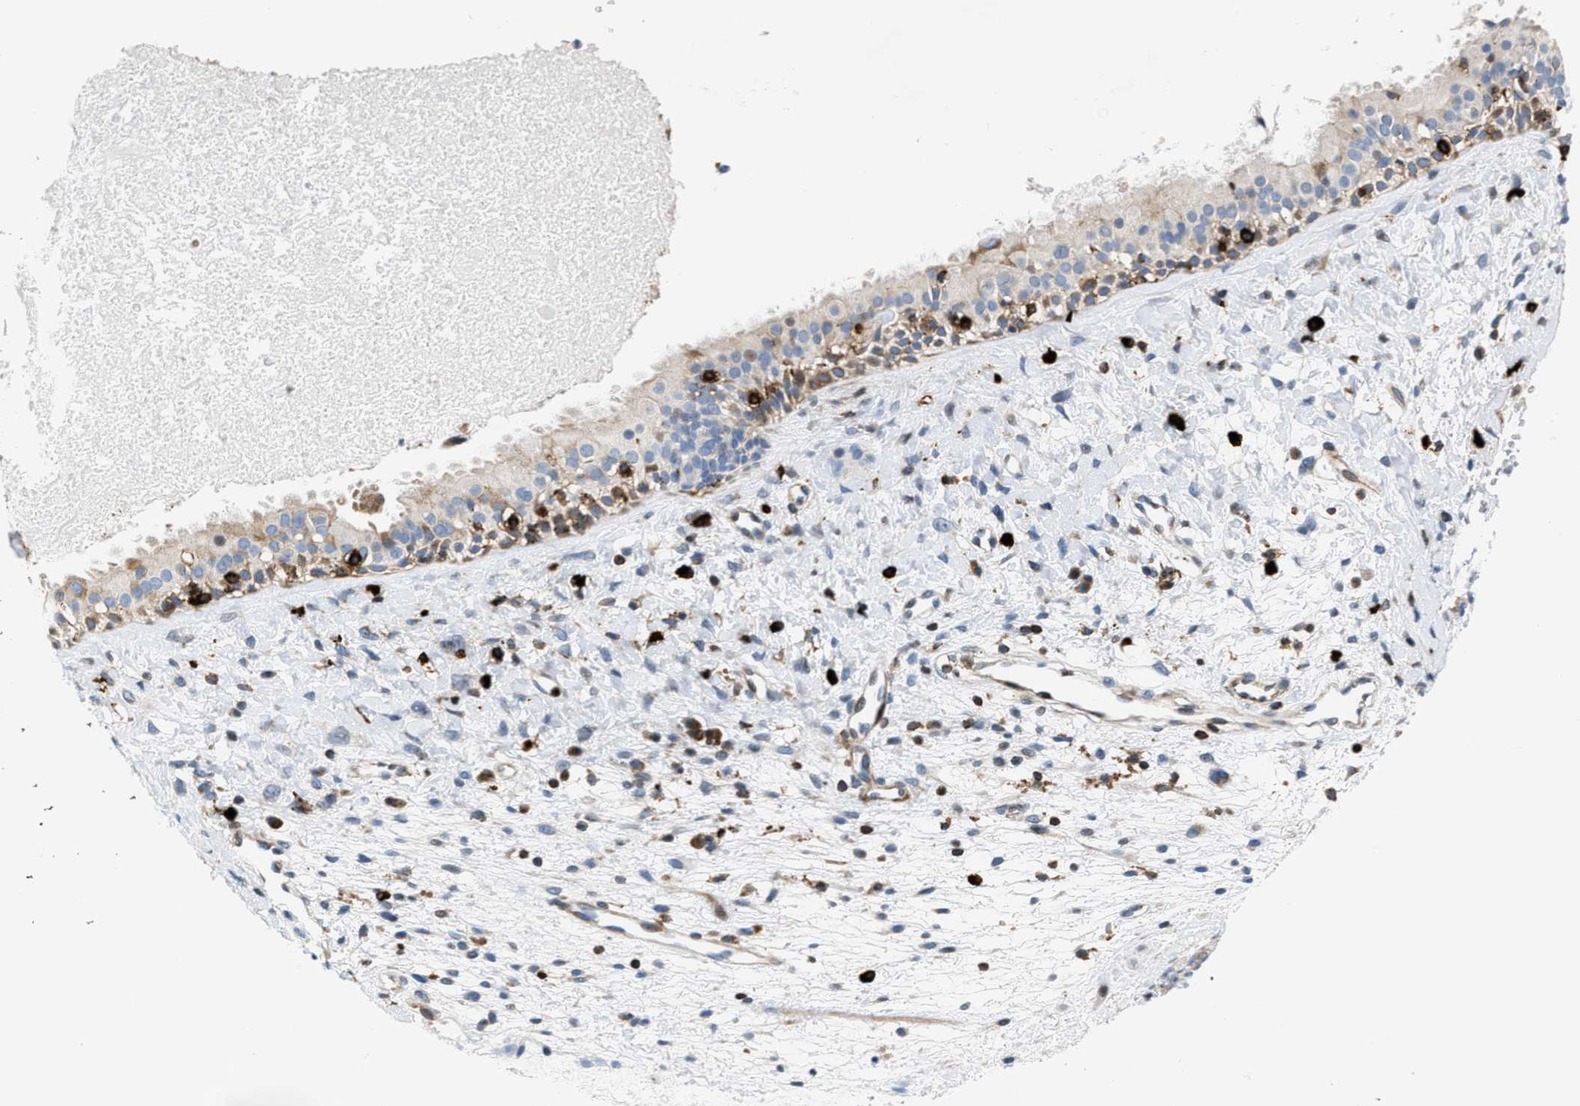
{"staining": {"intensity": "moderate", "quantity": "<25%", "location": "cytoplasmic/membranous"}, "tissue": "nasopharynx", "cell_type": "Respiratory epithelial cells", "image_type": "normal", "snomed": [{"axis": "morphology", "description": "Normal tissue, NOS"}, {"axis": "topography", "description": "Nasopharynx"}], "caption": "The photomicrograph reveals staining of benign nasopharynx, revealing moderate cytoplasmic/membranous protein expression (brown color) within respiratory epithelial cells.", "gene": "ATP9A", "patient": {"sex": "male", "age": 22}}